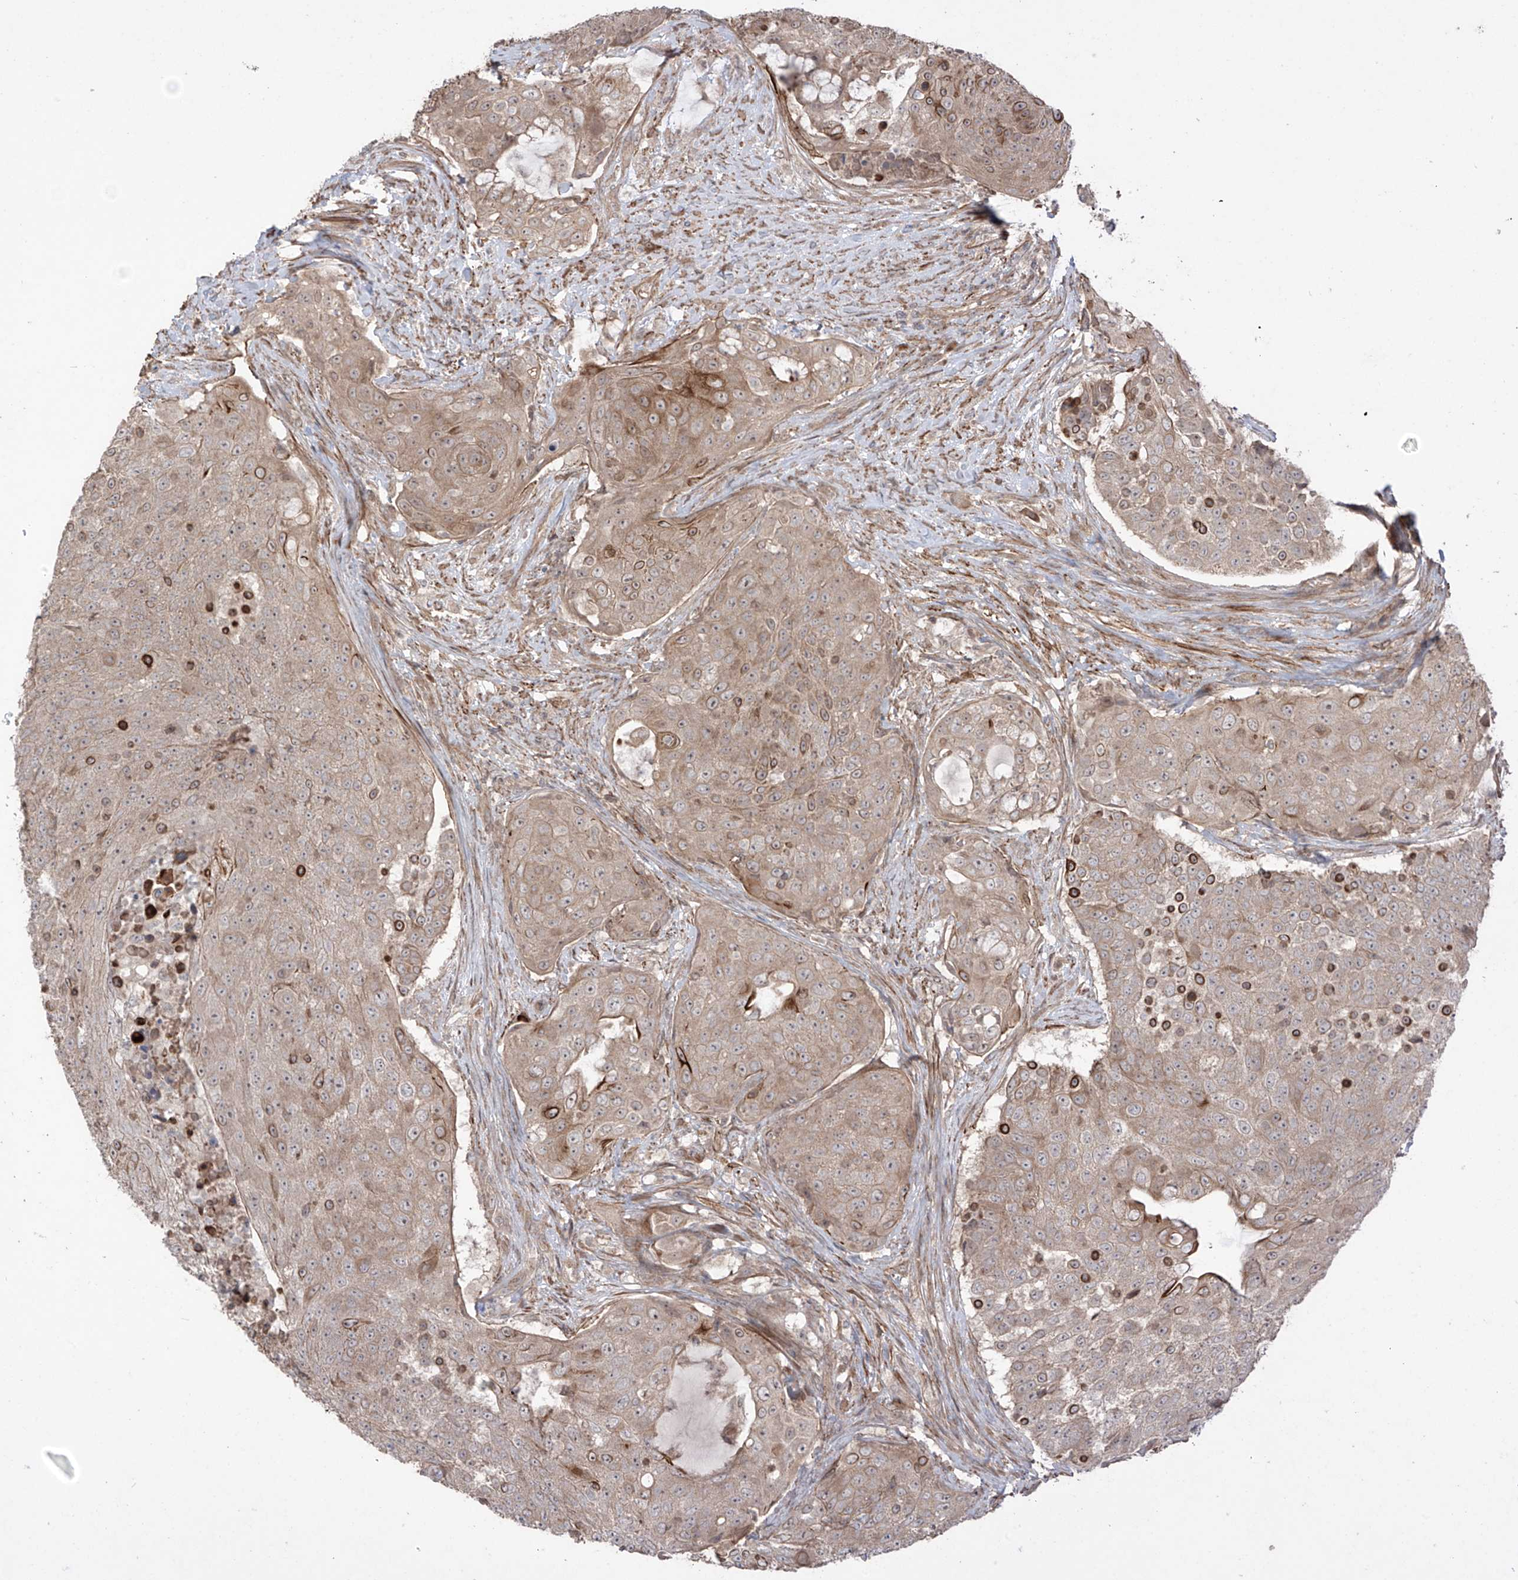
{"staining": {"intensity": "moderate", "quantity": "<25%", "location": "cytoplasmic/membranous"}, "tissue": "urothelial cancer", "cell_type": "Tumor cells", "image_type": "cancer", "snomed": [{"axis": "morphology", "description": "Urothelial carcinoma, High grade"}, {"axis": "topography", "description": "Urinary bladder"}], "caption": "Human urothelial cancer stained with a brown dye exhibits moderate cytoplasmic/membranous positive positivity in about <25% of tumor cells.", "gene": "LRRC74A", "patient": {"sex": "female", "age": 63}}